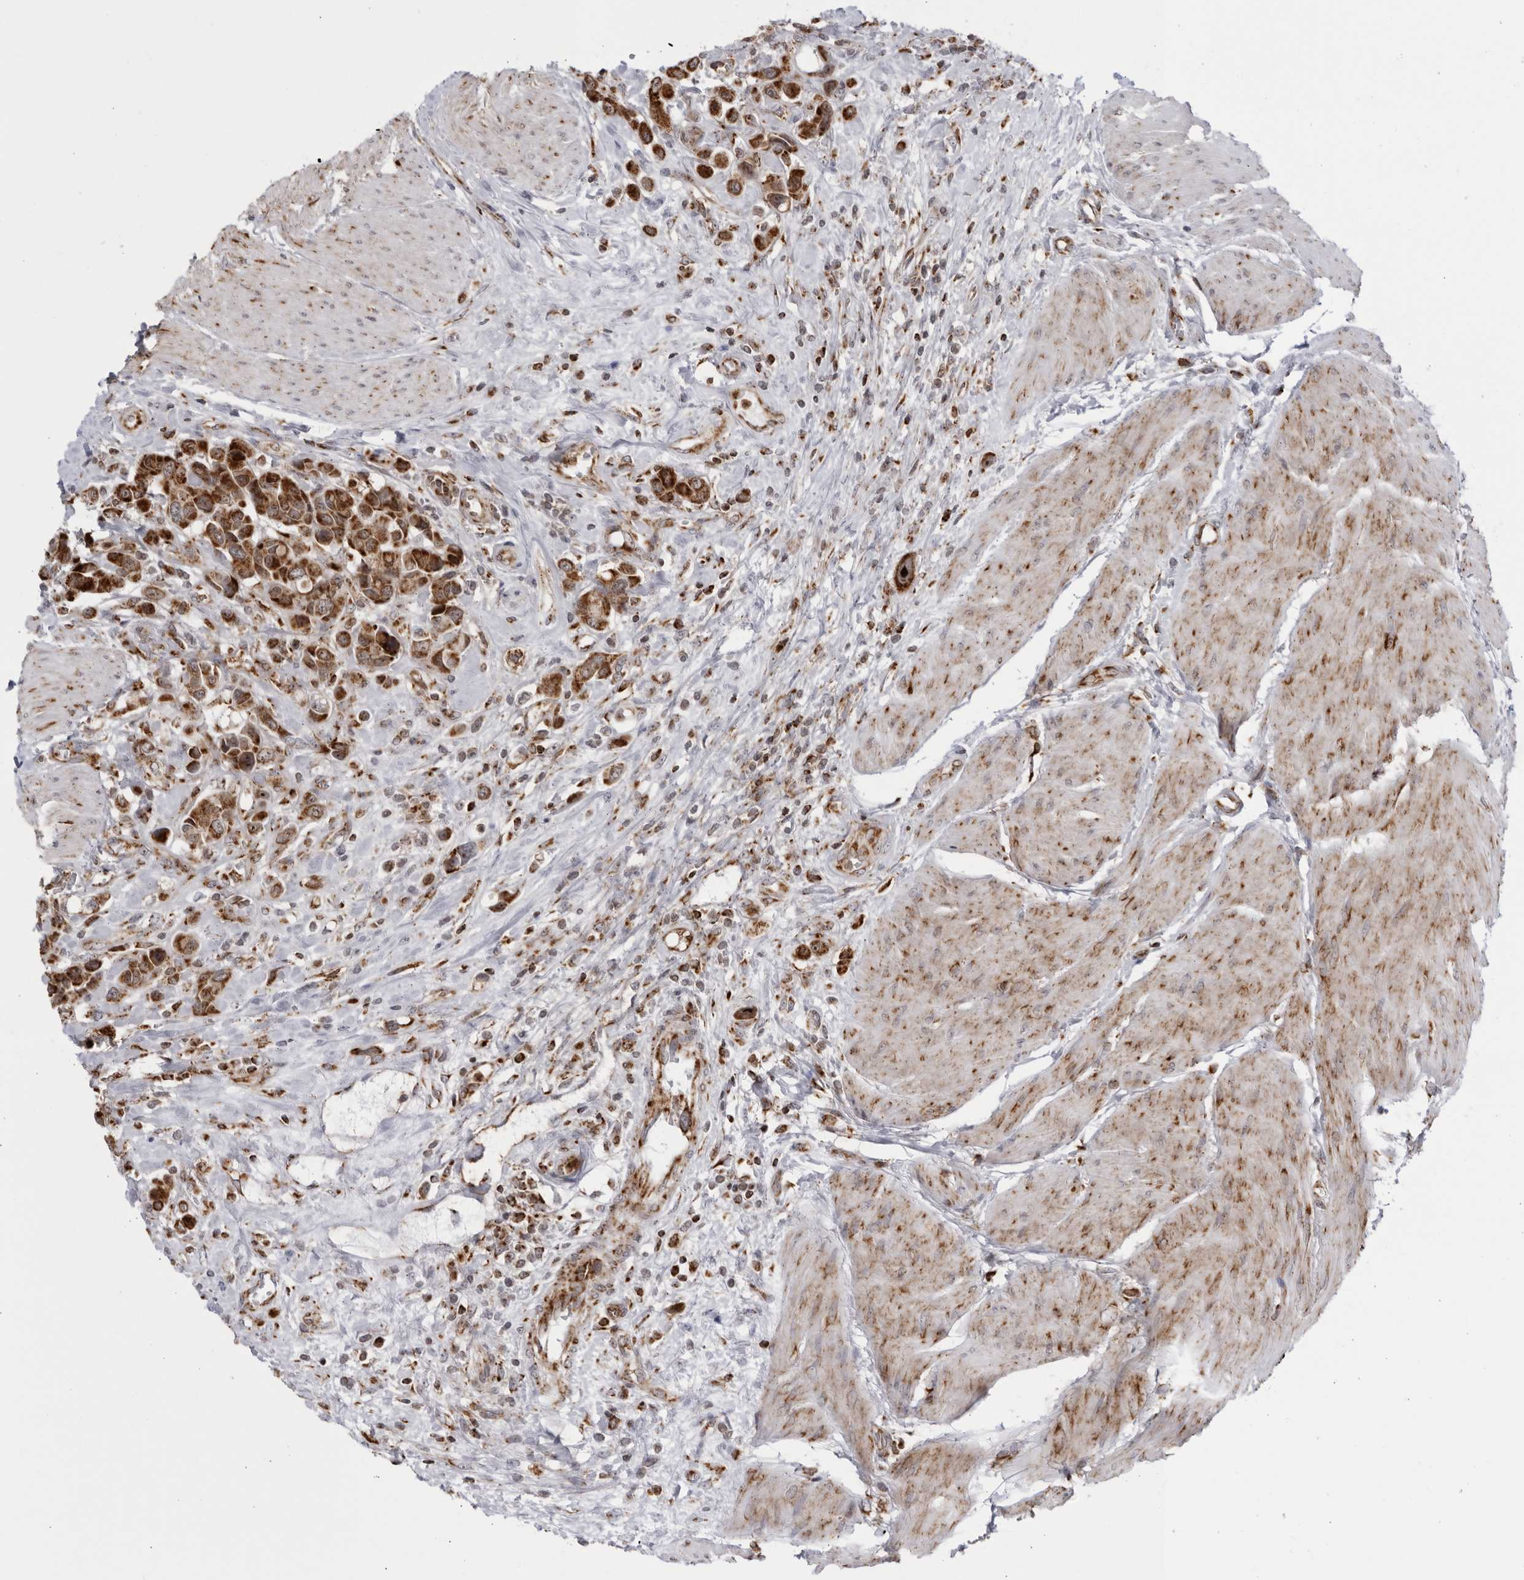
{"staining": {"intensity": "strong", "quantity": ">75%", "location": "cytoplasmic/membranous"}, "tissue": "urothelial cancer", "cell_type": "Tumor cells", "image_type": "cancer", "snomed": [{"axis": "morphology", "description": "Urothelial carcinoma, High grade"}, {"axis": "topography", "description": "Urinary bladder"}], "caption": "Protein expression analysis of urothelial cancer demonstrates strong cytoplasmic/membranous expression in approximately >75% of tumor cells.", "gene": "RBM34", "patient": {"sex": "male", "age": 50}}